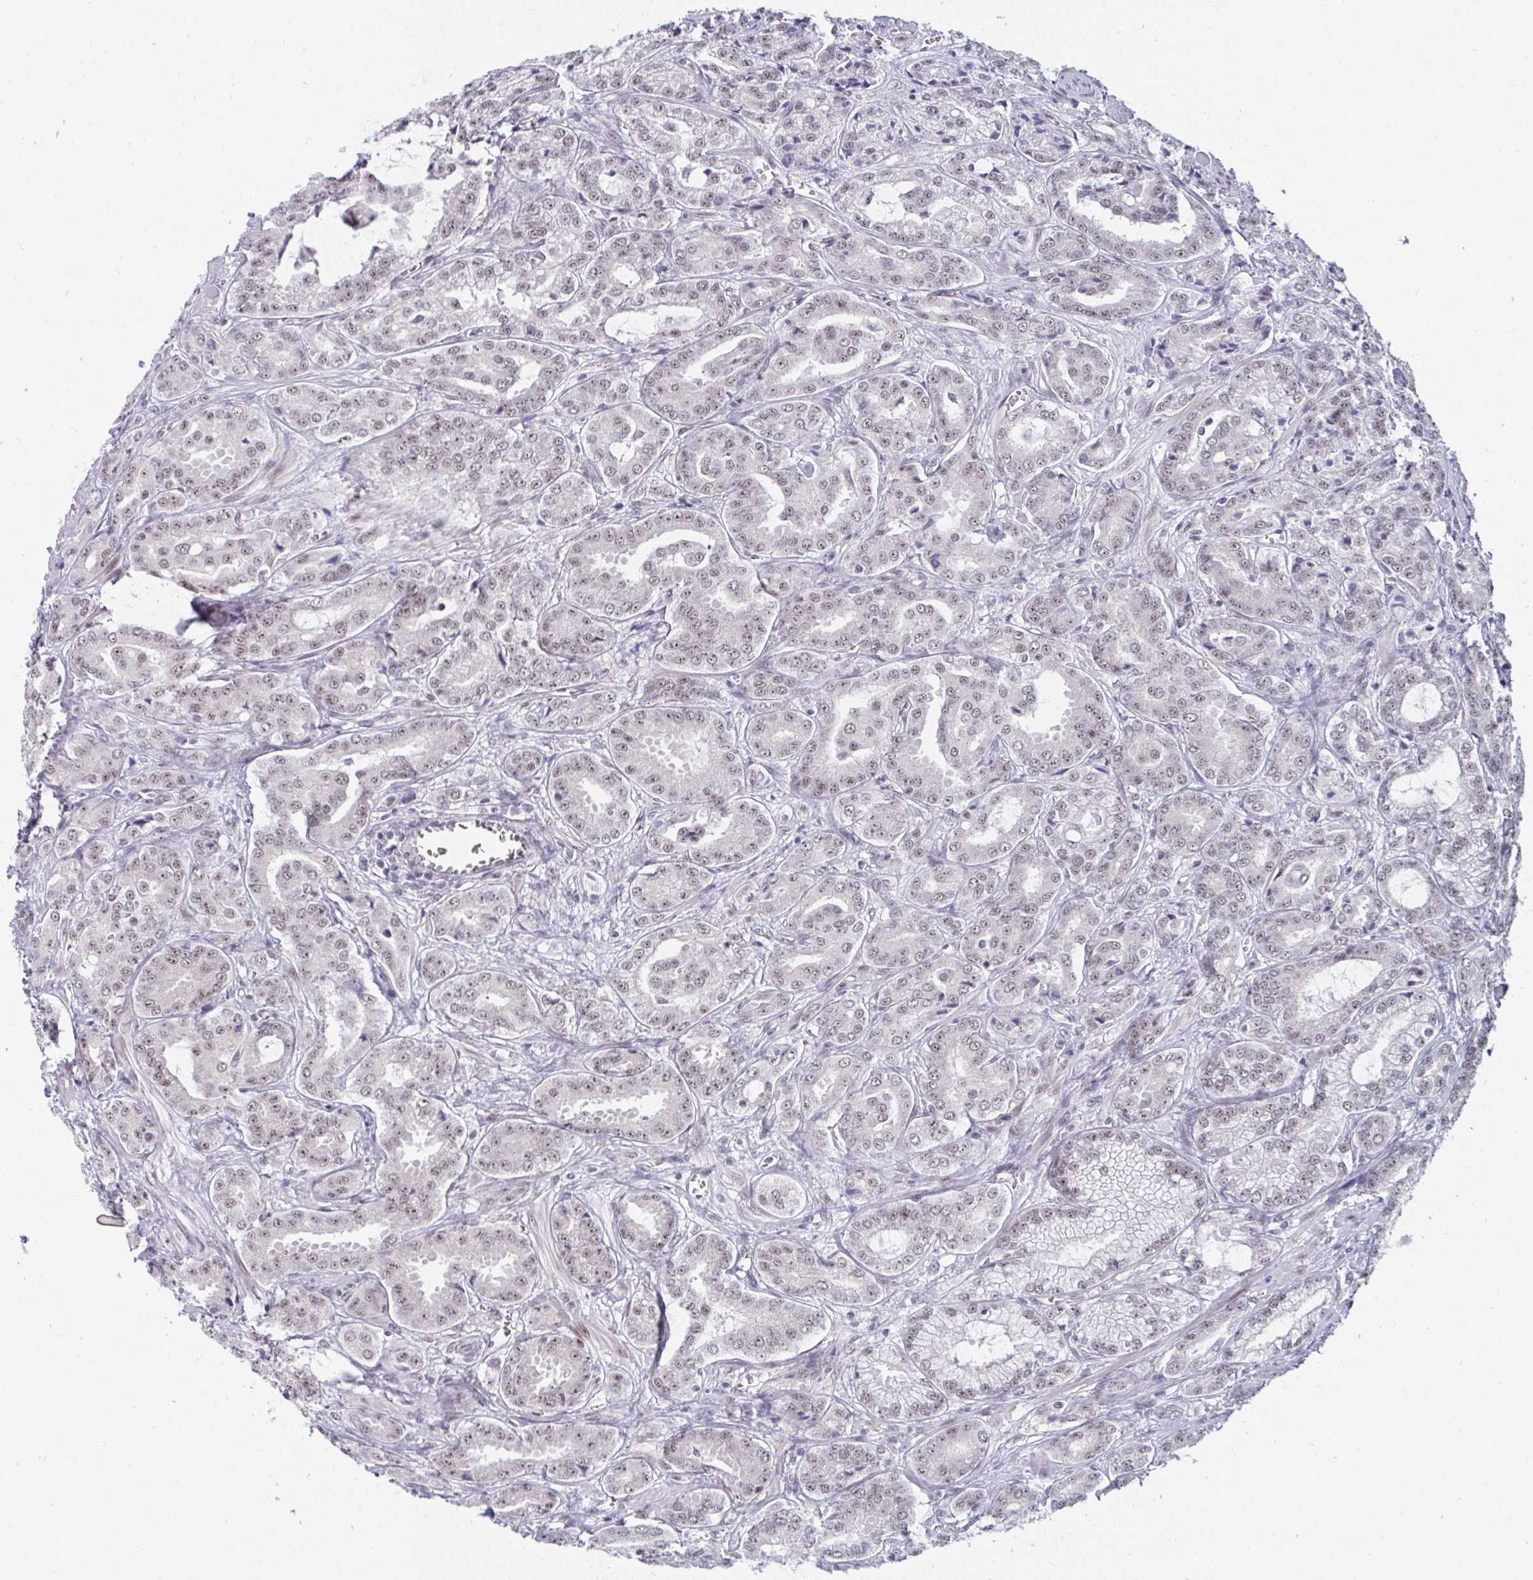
{"staining": {"intensity": "weak", "quantity": "<25%", "location": "nuclear"}, "tissue": "prostate cancer", "cell_type": "Tumor cells", "image_type": "cancer", "snomed": [{"axis": "morphology", "description": "Adenocarcinoma, High grade"}, {"axis": "topography", "description": "Prostate"}], "caption": "Immunohistochemistry of human adenocarcinoma (high-grade) (prostate) displays no expression in tumor cells.", "gene": "PRR14", "patient": {"sex": "male", "age": 64}}